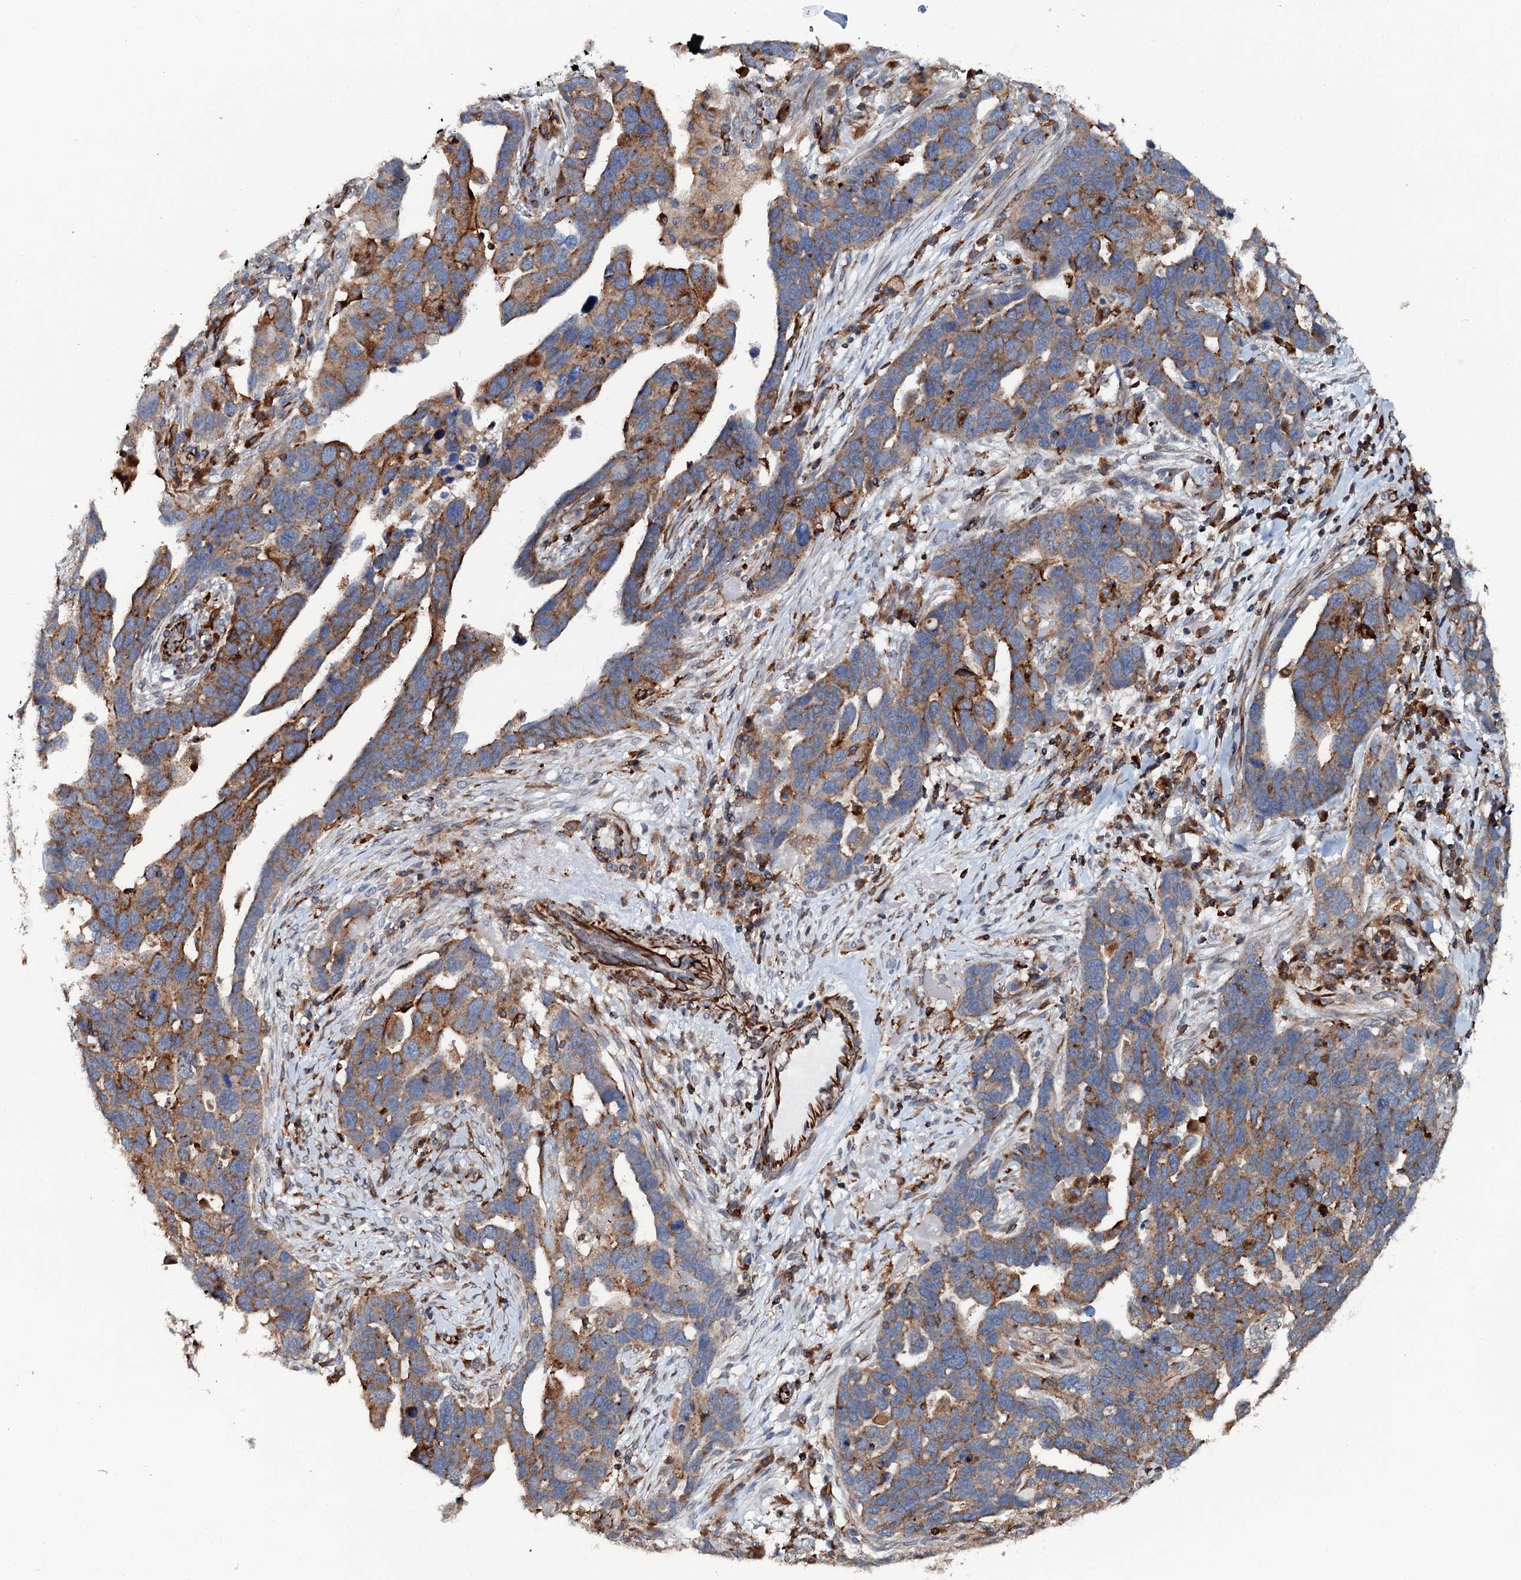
{"staining": {"intensity": "moderate", "quantity": ">75%", "location": "cytoplasmic/membranous"}, "tissue": "ovarian cancer", "cell_type": "Tumor cells", "image_type": "cancer", "snomed": [{"axis": "morphology", "description": "Cystadenocarcinoma, serous, NOS"}, {"axis": "topography", "description": "Ovary"}], "caption": "High-magnification brightfield microscopy of ovarian serous cystadenocarcinoma stained with DAB (3,3'-diaminobenzidine) (brown) and counterstained with hematoxylin (blue). tumor cells exhibit moderate cytoplasmic/membranous staining is present in about>75% of cells. Using DAB (3,3'-diaminobenzidine) (brown) and hematoxylin (blue) stains, captured at high magnification using brightfield microscopy.", "gene": "VAMP8", "patient": {"sex": "female", "age": 54}}